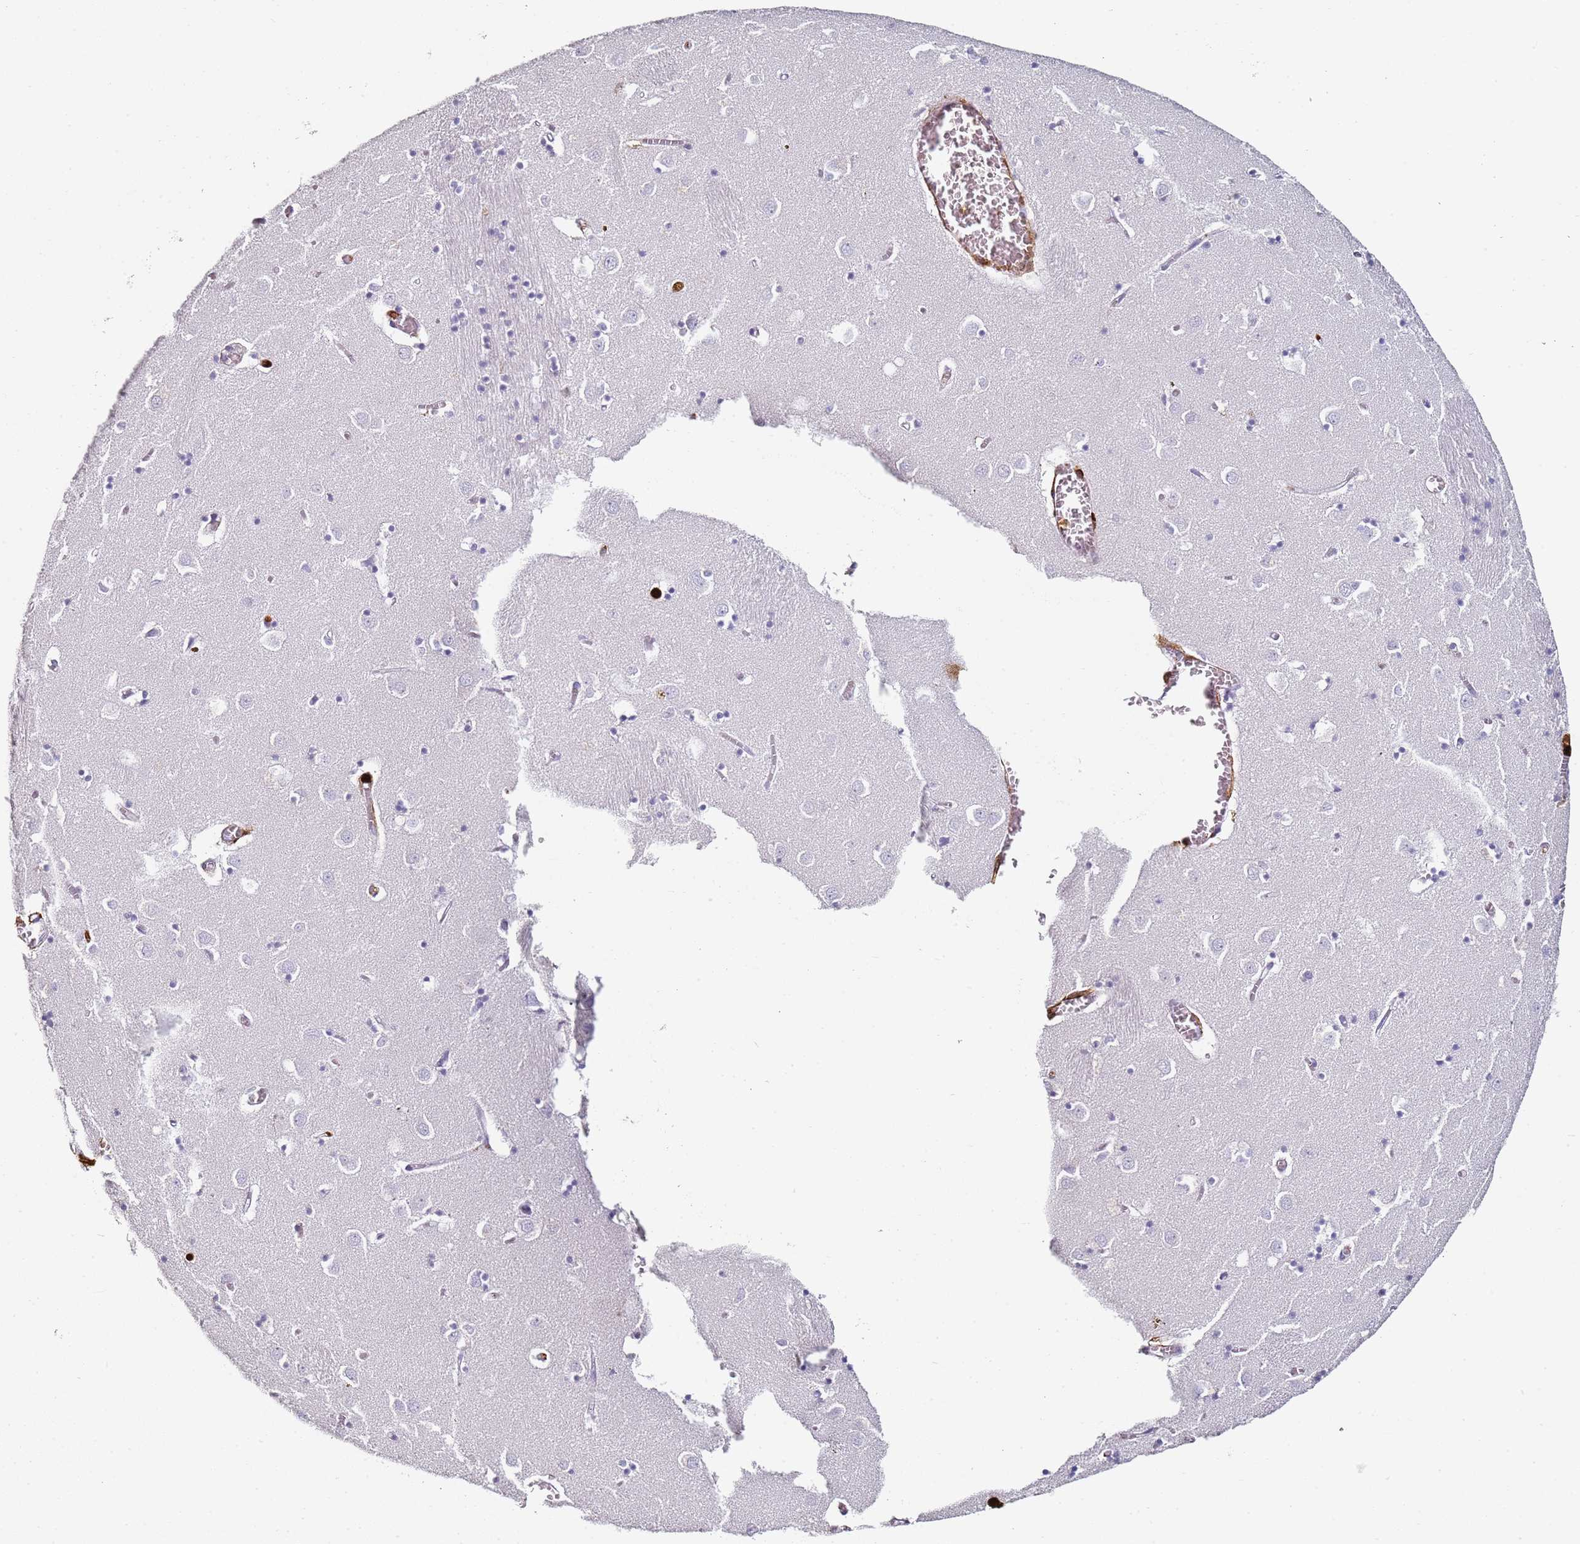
{"staining": {"intensity": "negative", "quantity": "none", "location": "none"}, "tissue": "caudate", "cell_type": "Glial cells", "image_type": "normal", "snomed": [{"axis": "morphology", "description": "Normal tissue, NOS"}, {"axis": "topography", "description": "Lateral ventricle wall"}], "caption": "Caudate was stained to show a protein in brown. There is no significant expression in glial cells. (Stains: DAB immunohistochemistry (IHC) with hematoxylin counter stain, Microscopy: brightfield microscopy at high magnification).", "gene": "S100A4", "patient": {"sex": "male", "age": 70}}